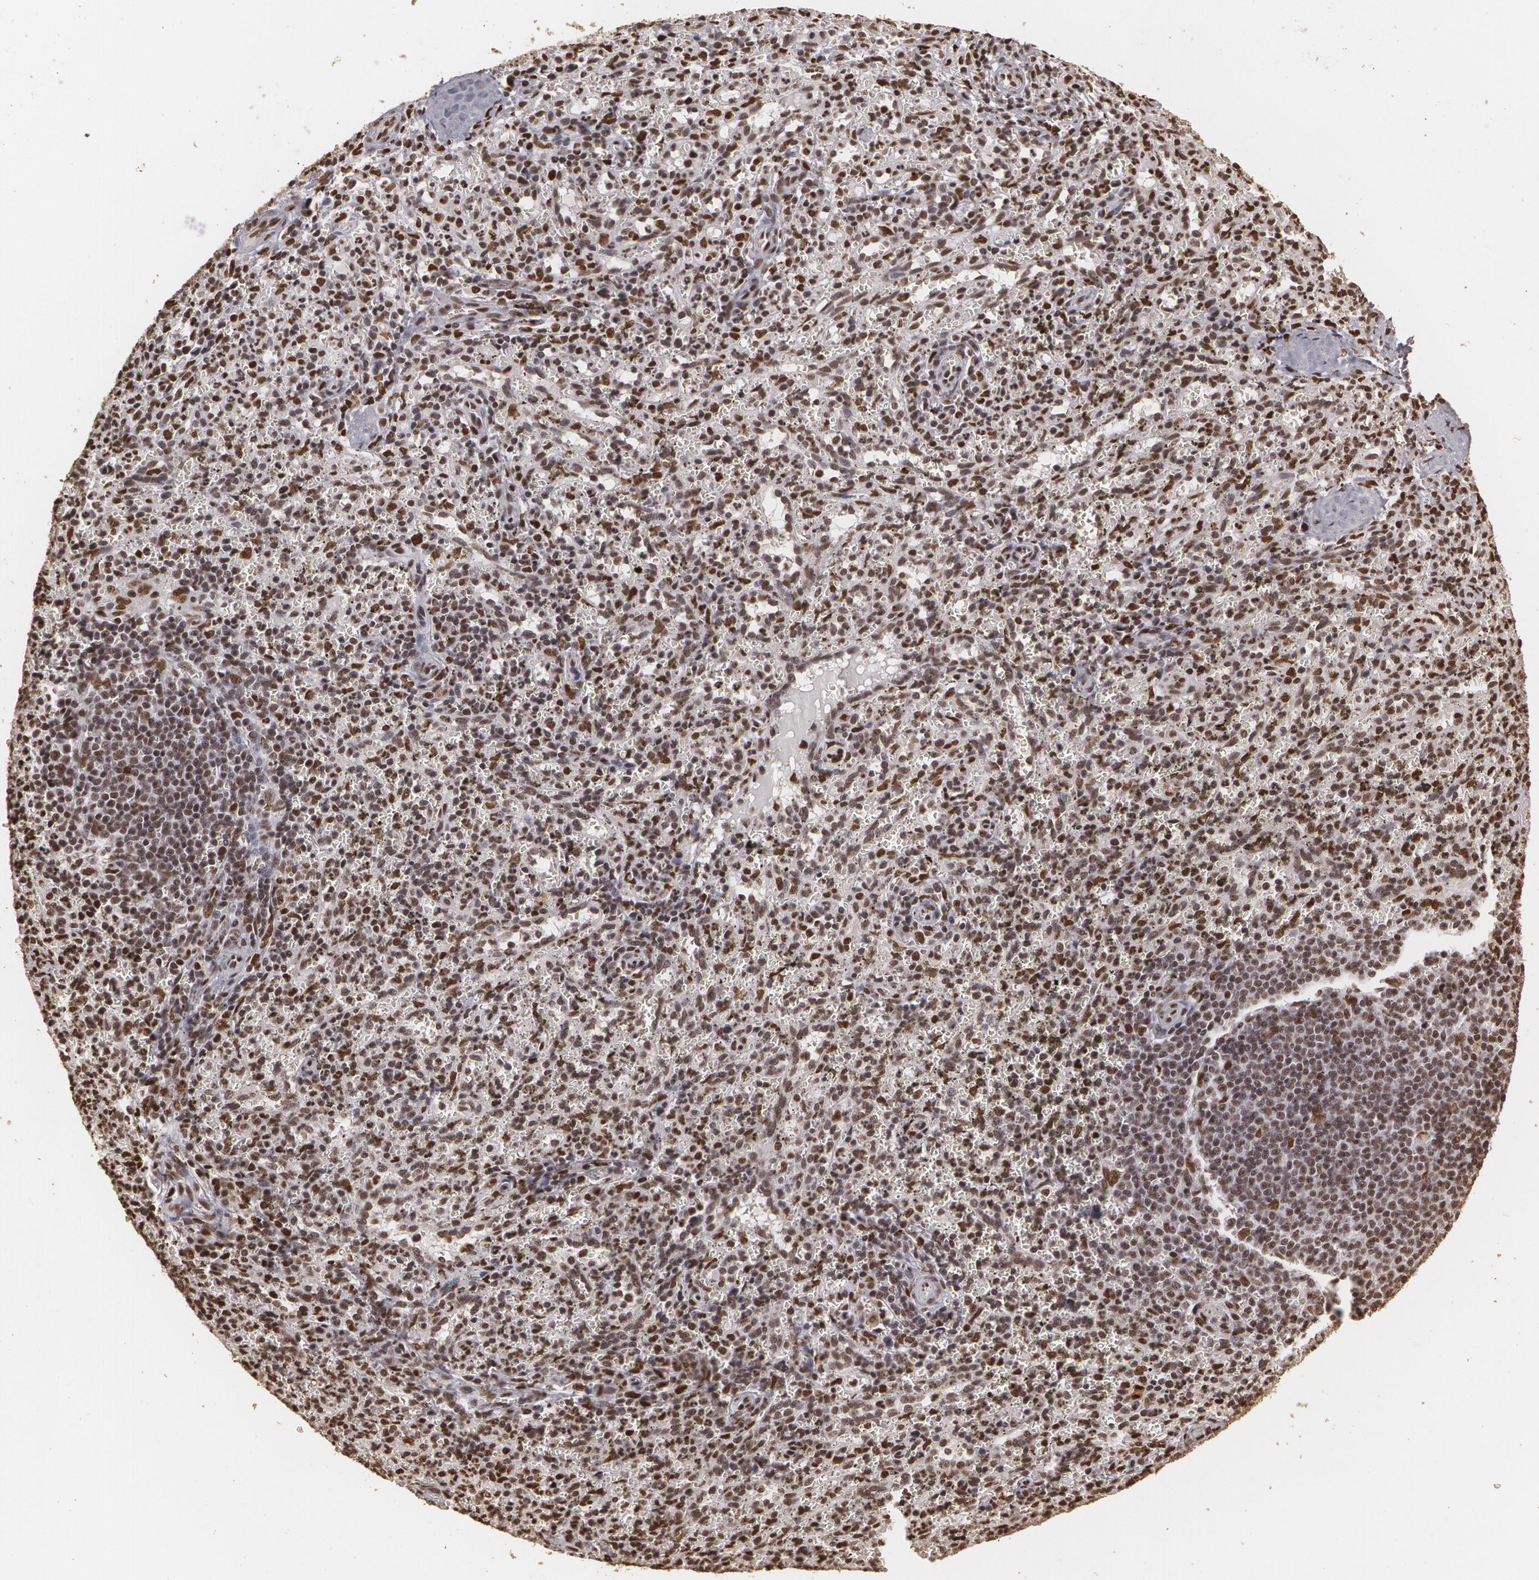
{"staining": {"intensity": "moderate", "quantity": ">75%", "location": "nuclear"}, "tissue": "spleen", "cell_type": "Cells in red pulp", "image_type": "normal", "snomed": [{"axis": "morphology", "description": "Normal tissue, NOS"}, {"axis": "topography", "description": "Spleen"}], "caption": "A high-resolution image shows immunohistochemistry staining of unremarkable spleen, which reveals moderate nuclear staining in approximately >75% of cells in red pulp. (DAB (3,3'-diaminobenzidine) = brown stain, brightfield microscopy at high magnification).", "gene": "RCOR1", "patient": {"sex": "female", "age": 10}}